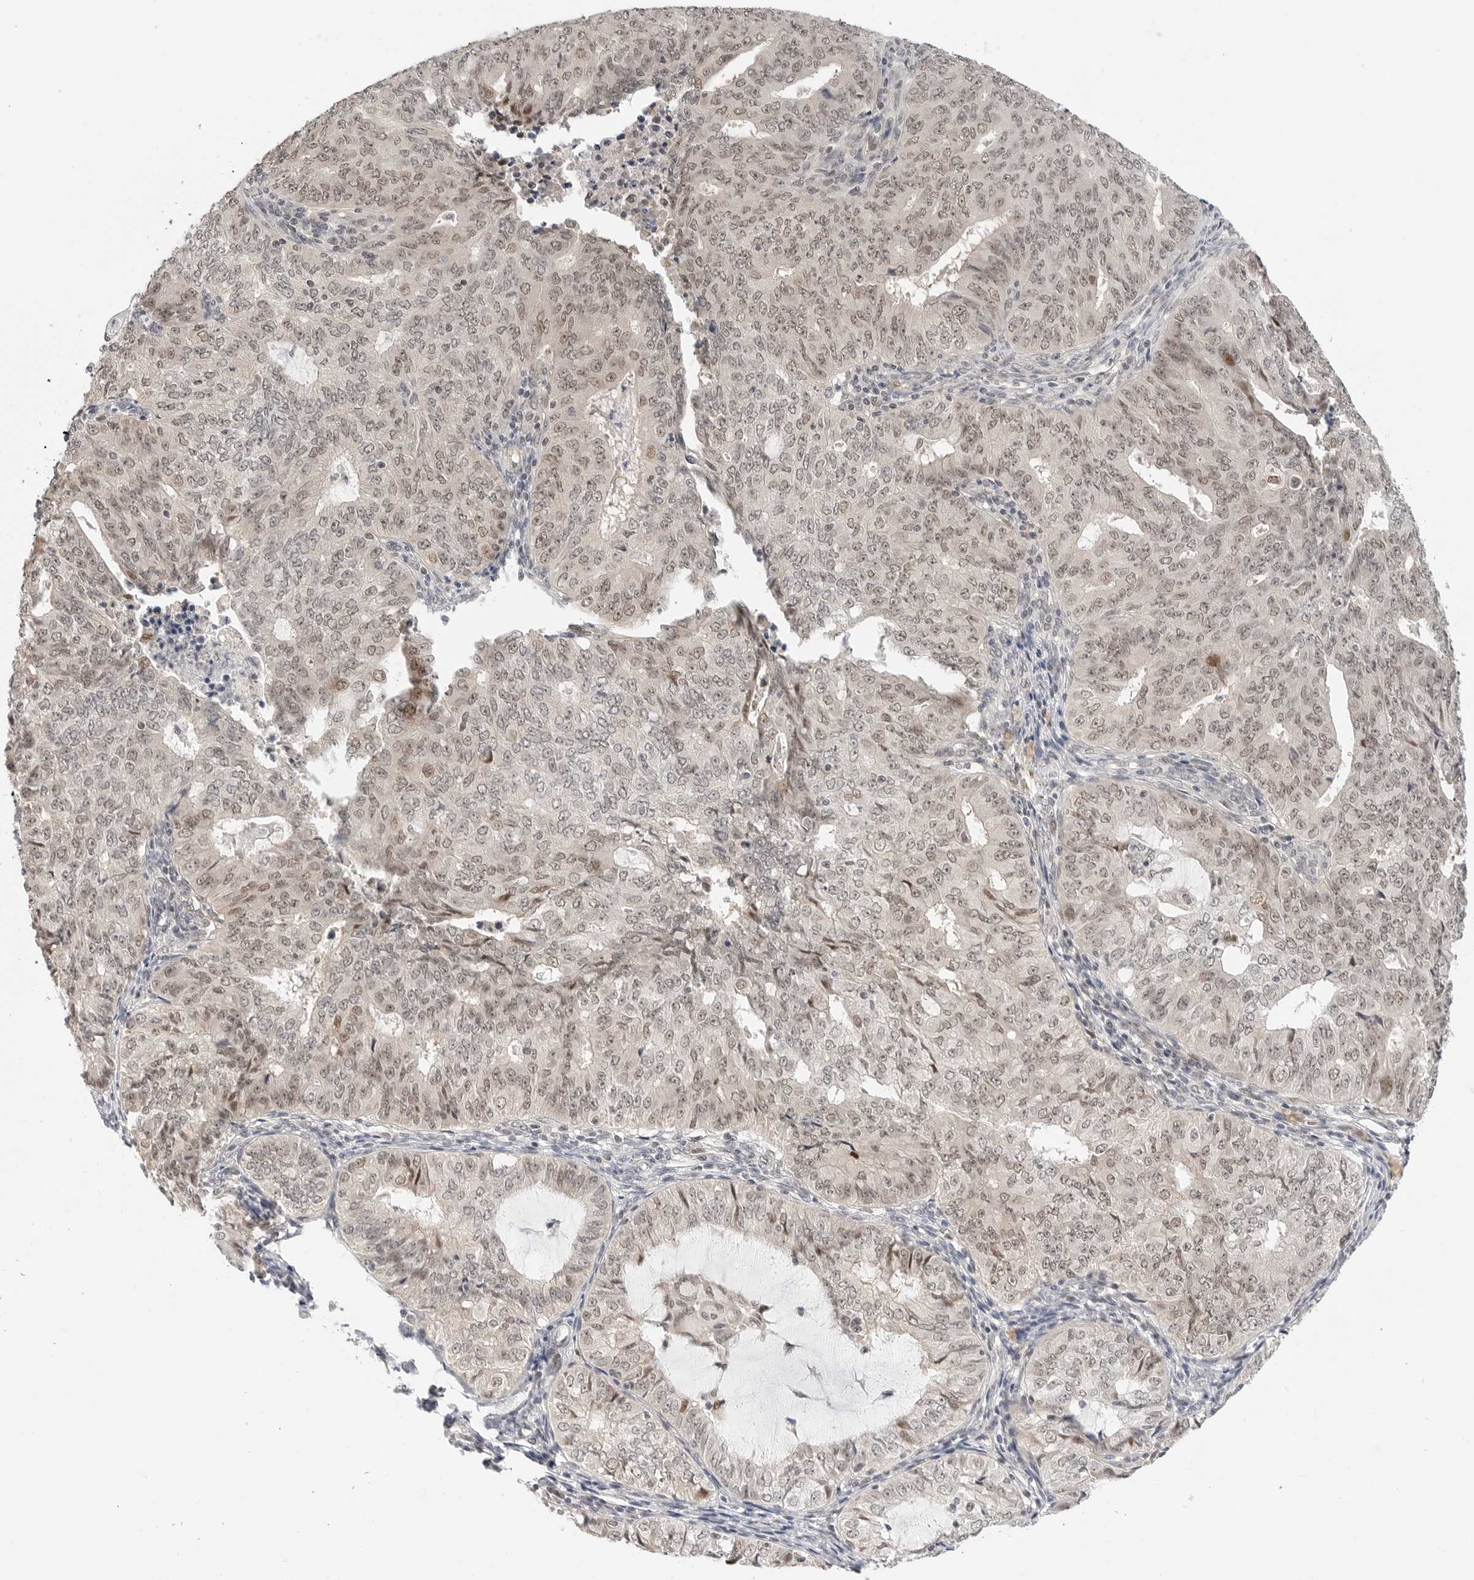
{"staining": {"intensity": "weak", "quantity": "25%-75%", "location": "nuclear"}, "tissue": "endometrial cancer", "cell_type": "Tumor cells", "image_type": "cancer", "snomed": [{"axis": "morphology", "description": "Adenocarcinoma, NOS"}, {"axis": "topography", "description": "Endometrium"}], "caption": "IHC of human endometrial cancer shows low levels of weak nuclear positivity in about 25%-75% of tumor cells.", "gene": "TSEN2", "patient": {"sex": "female", "age": 32}}